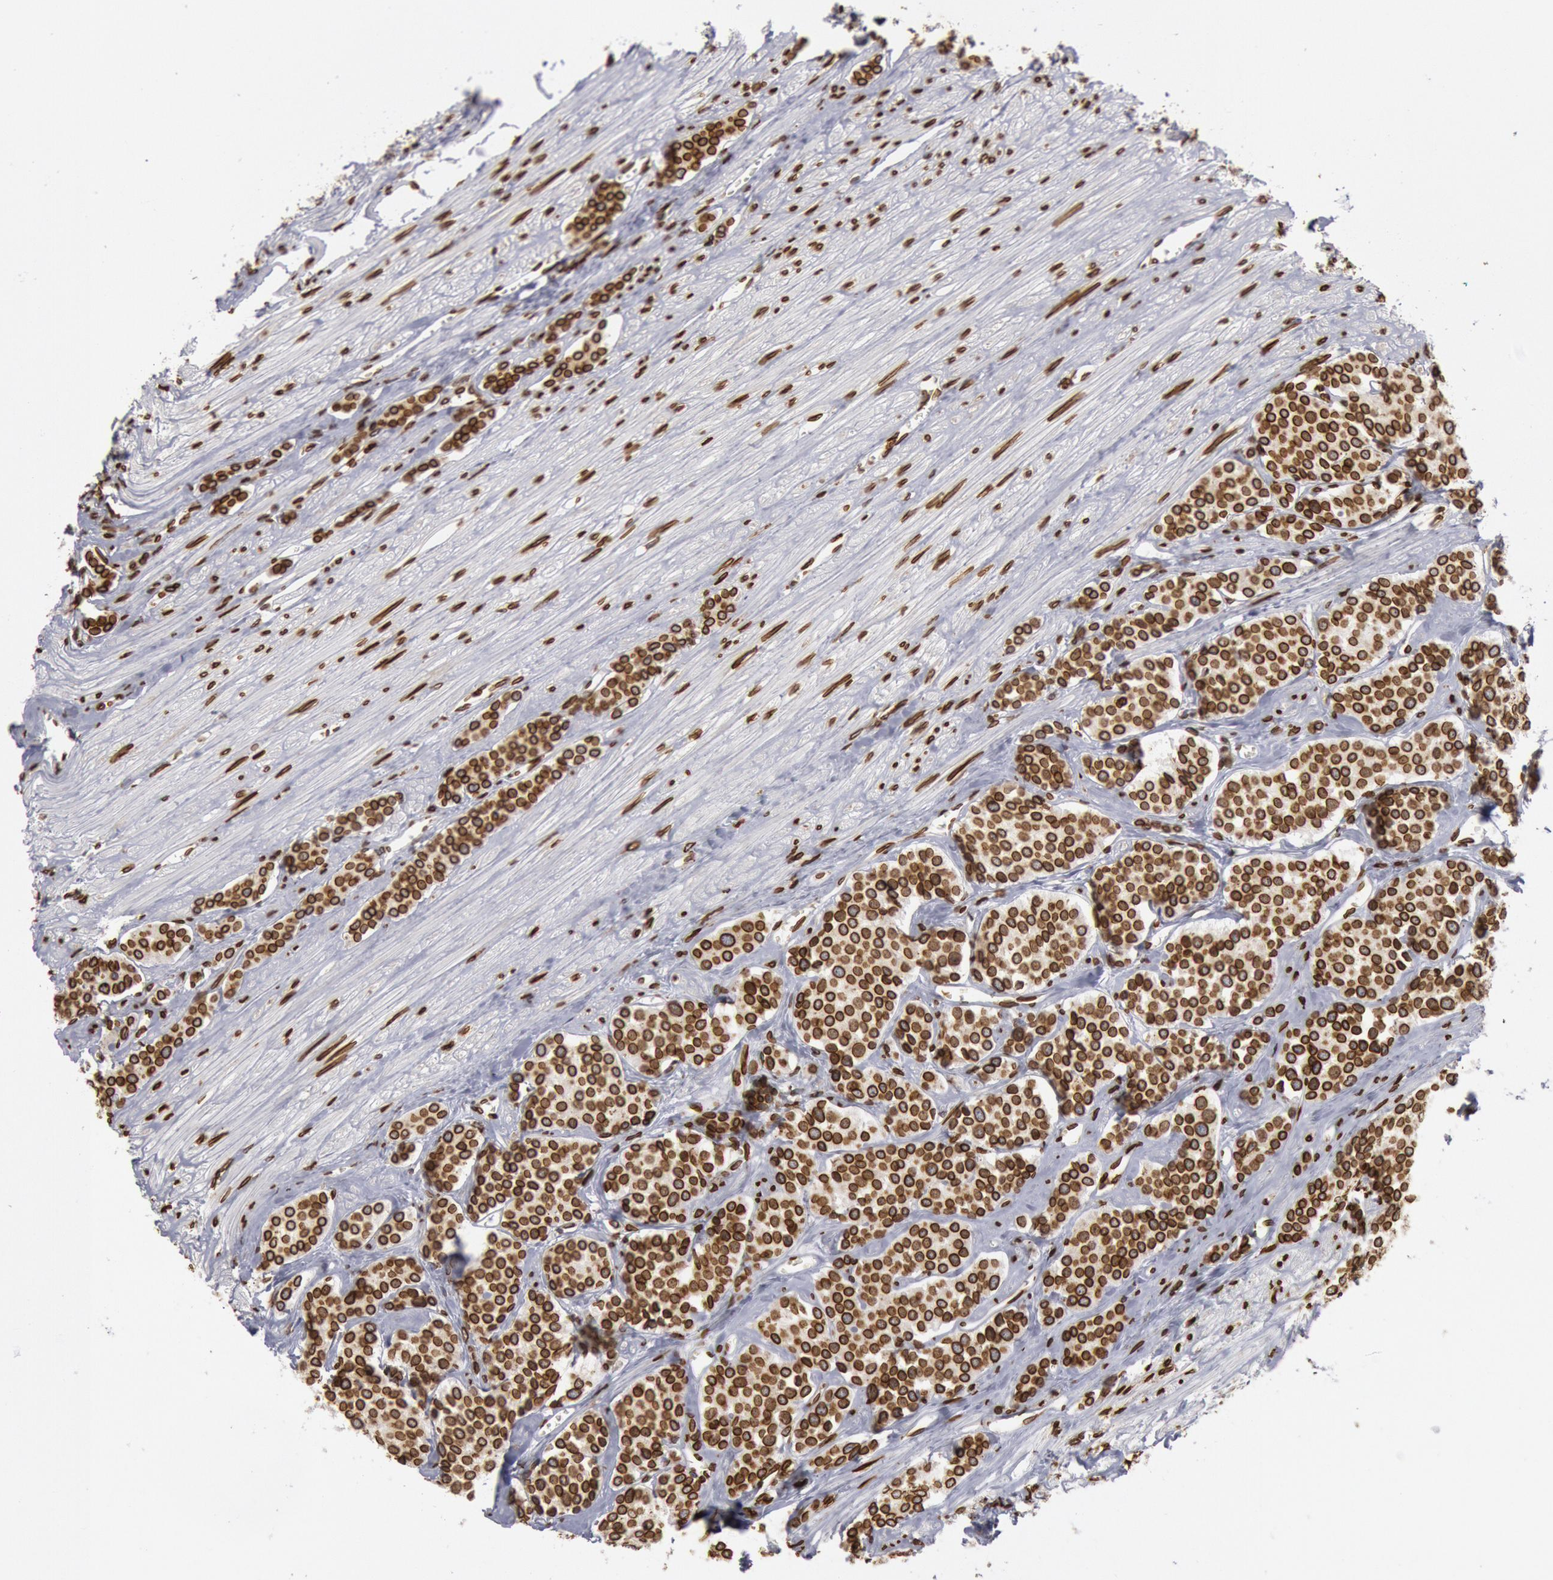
{"staining": {"intensity": "strong", "quantity": ">75%", "location": "cytoplasmic/membranous,nuclear"}, "tissue": "carcinoid", "cell_type": "Tumor cells", "image_type": "cancer", "snomed": [{"axis": "morphology", "description": "Carcinoid, malignant, NOS"}, {"axis": "topography", "description": "Small intestine"}], "caption": "Carcinoid (malignant) stained with DAB (3,3'-diaminobenzidine) immunohistochemistry (IHC) displays high levels of strong cytoplasmic/membranous and nuclear positivity in about >75% of tumor cells. (IHC, brightfield microscopy, high magnification).", "gene": "SUN2", "patient": {"sex": "male", "age": 60}}